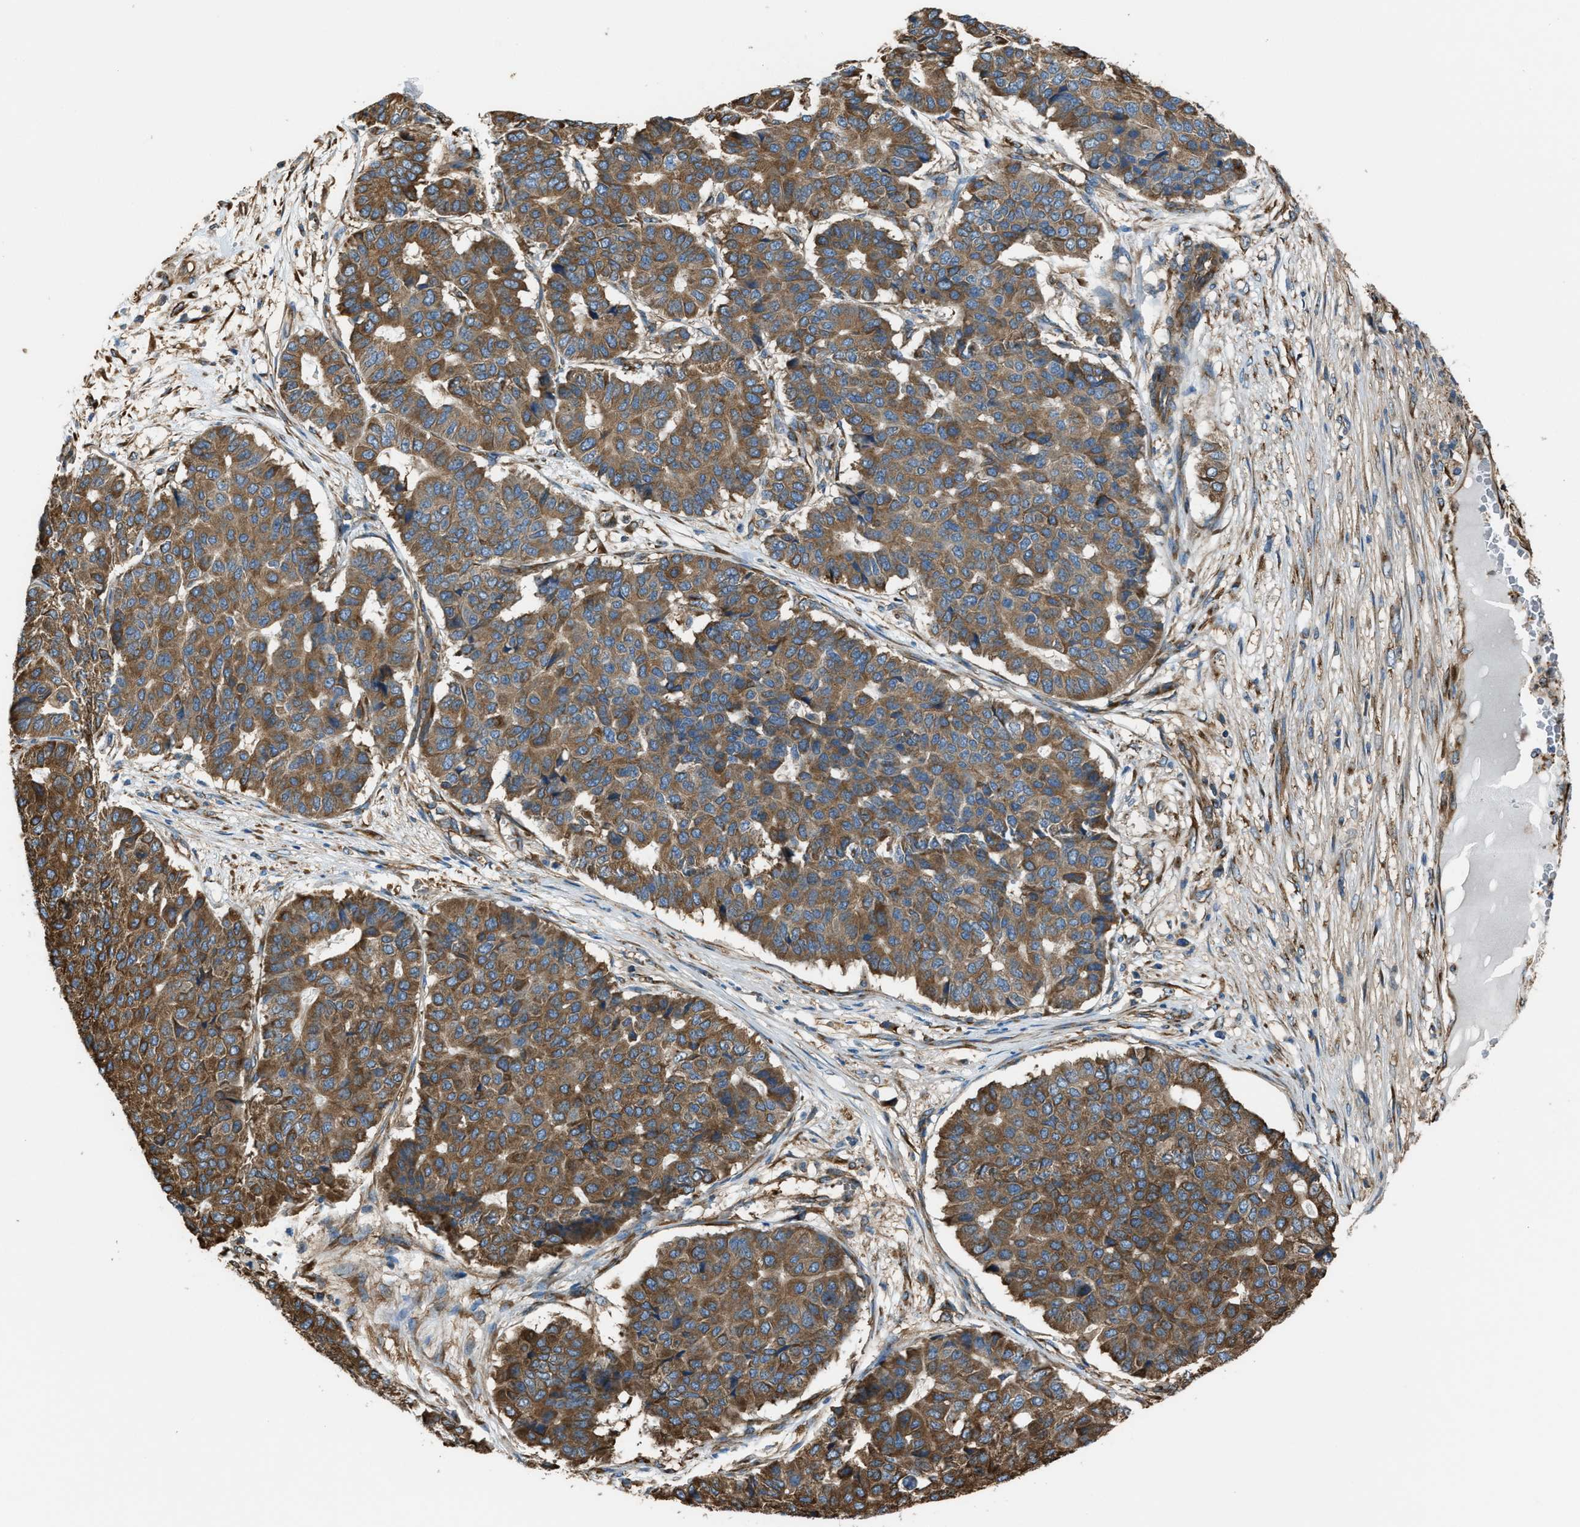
{"staining": {"intensity": "moderate", "quantity": ">75%", "location": "cytoplasmic/membranous"}, "tissue": "pancreatic cancer", "cell_type": "Tumor cells", "image_type": "cancer", "snomed": [{"axis": "morphology", "description": "Adenocarcinoma, NOS"}, {"axis": "topography", "description": "Pancreas"}], "caption": "Immunohistochemical staining of human pancreatic cancer (adenocarcinoma) demonstrates moderate cytoplasmic/membranous protein staining in approximately >75% of tumor cells.", "gene": "TRPC1", "patient": {"sex": "male", "age": 50}}